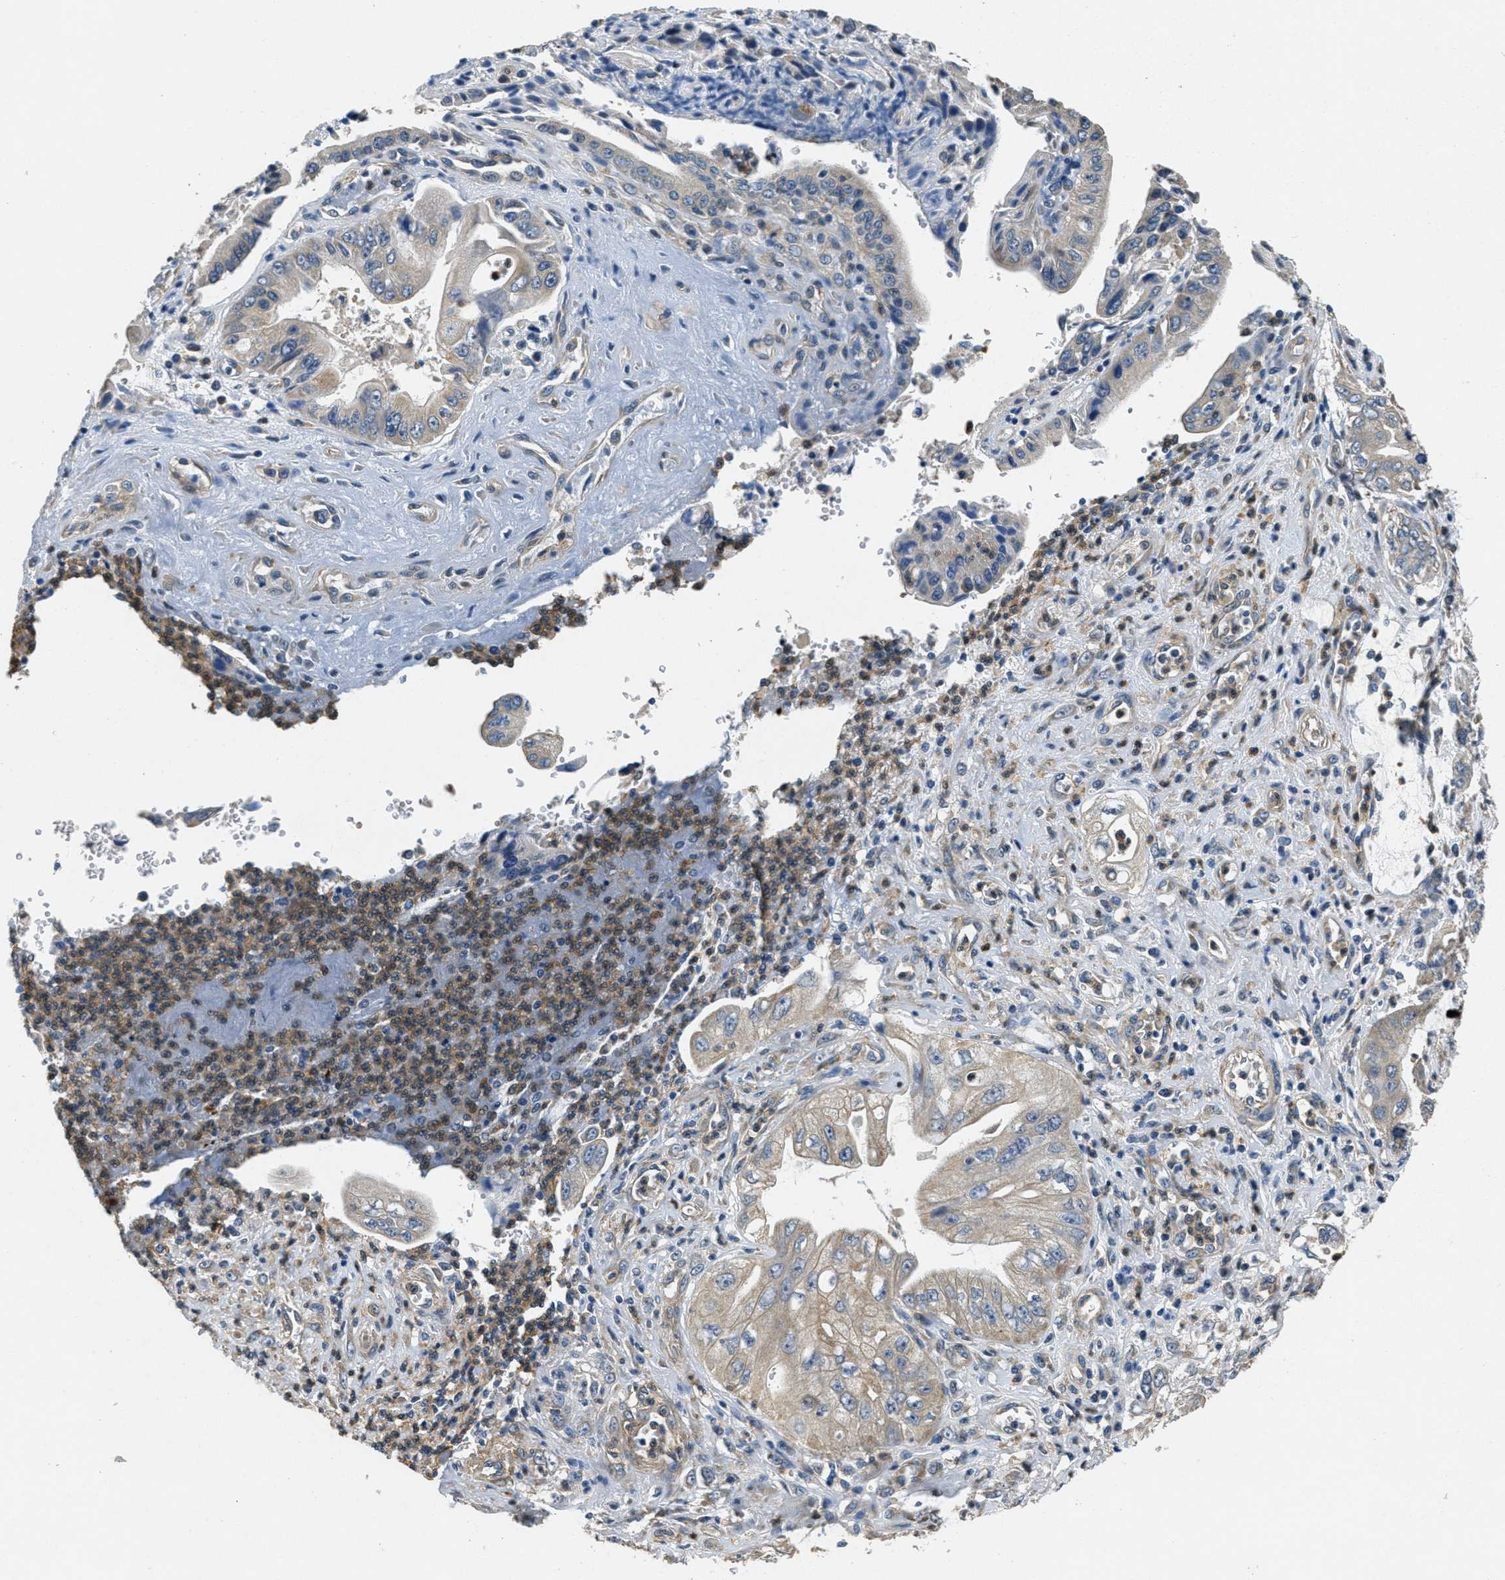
{"staining": {"intensity": "weak", "quantity": "<25%", "location": "cytoplasmic/membranous"}, "tissue": "pancreatic cancer", "cell_type": "Tumor cells", "image_type": "cancer", "snomed": [{"axis": "morphology", "description": "Adenocarcinoma, NOS"}, {"axis": "topography", "description": "Pancreas"}], "caption": "Immunohistochemistry (IHC) of adenocarcinoma (pancreatic) exhibits no positivity in tumor cells.", "gene": "TOMM70", "patient": {"sex": "female", "age": 73}}